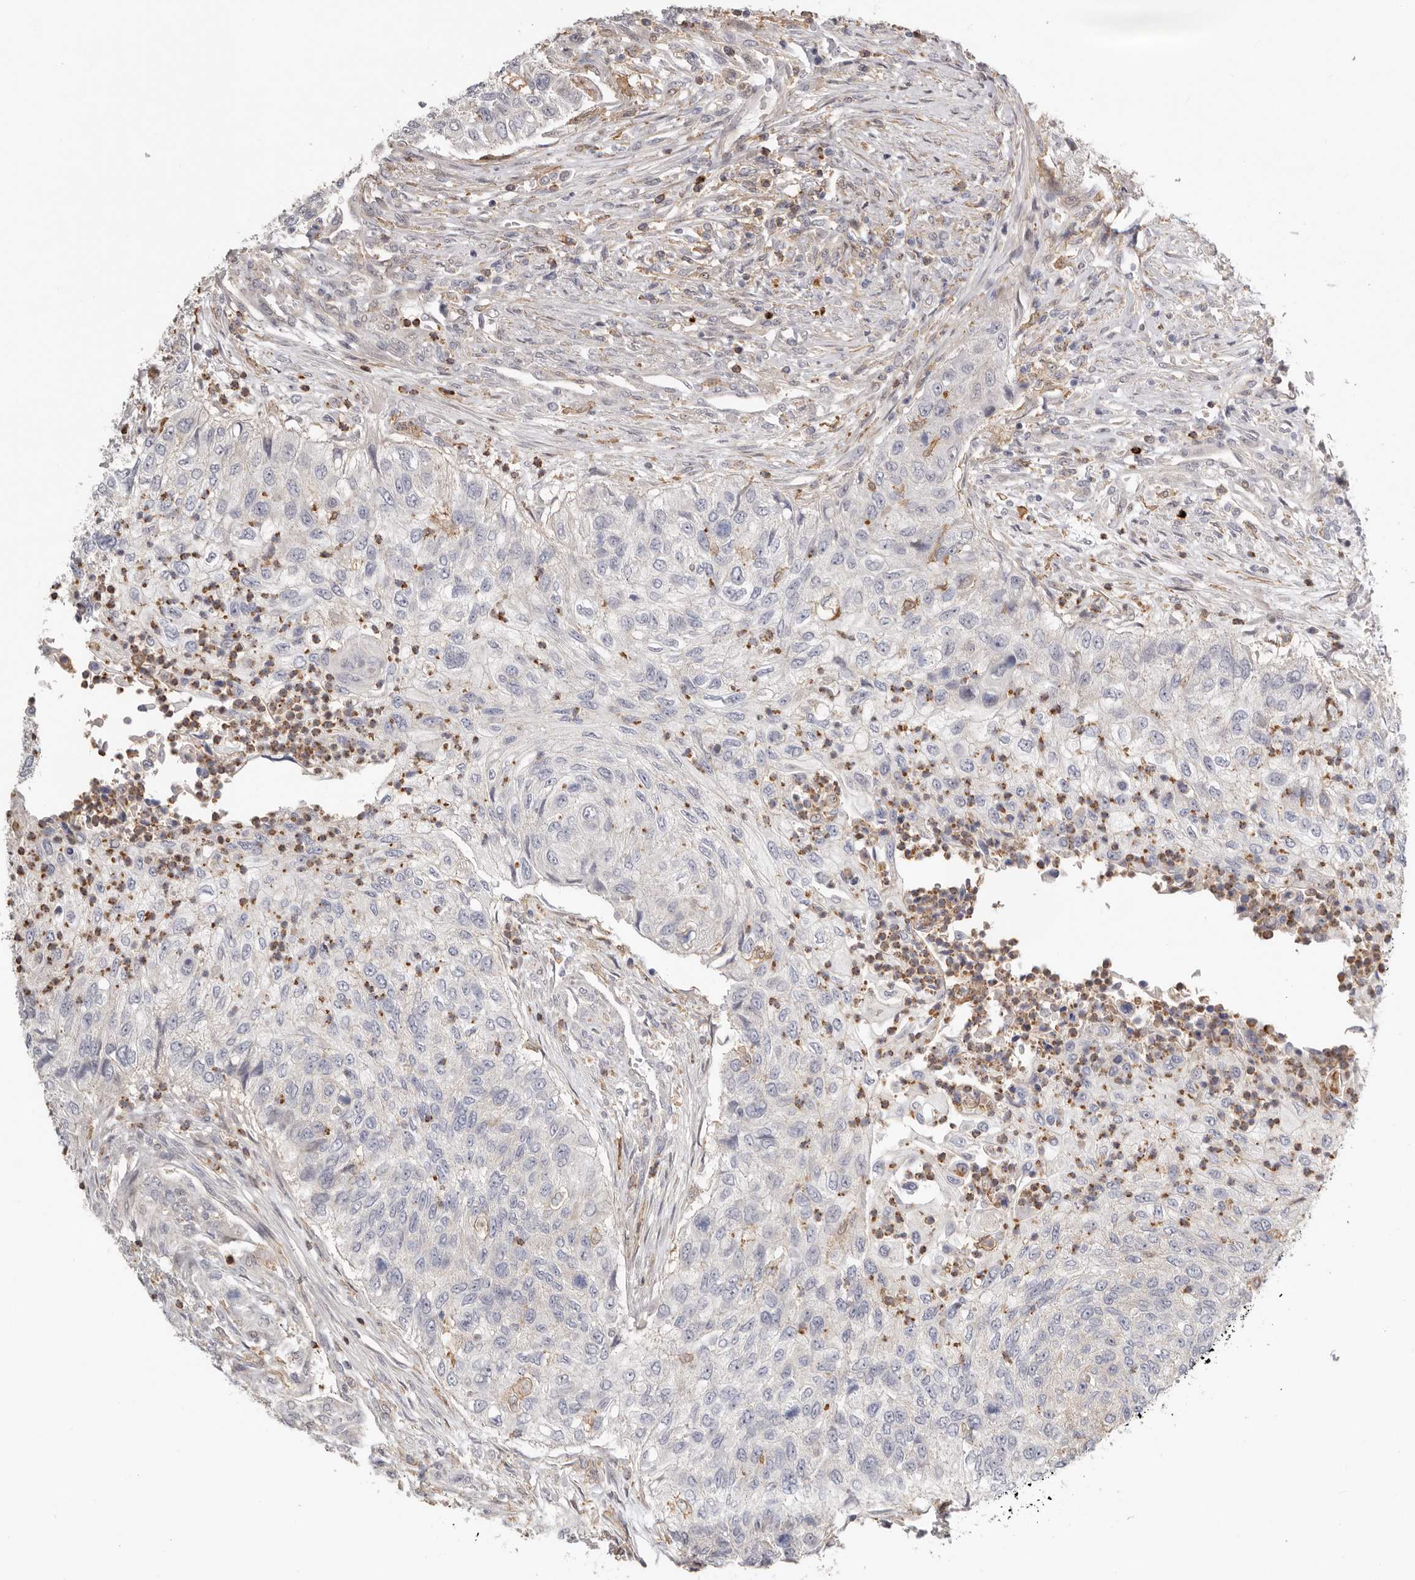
{"staining": {"intensity": "negative", "quantity": "none", "location": "none"}, "tissue": "urothelial cancer", "cell_type": "Tumor cells", "image_type": "cancer", "snomed": [{"axis": "morphology", "description": "Urothelial carcinoma, High grade"}, {"axis": "topography", "description": "Urinary bladder"}], "caption": "An image of human high-grade urothelial carcinoma is negative for staining in tumor cells.", "gene": "MSRB2", "patient": {"sex": "female", "age": 60}}